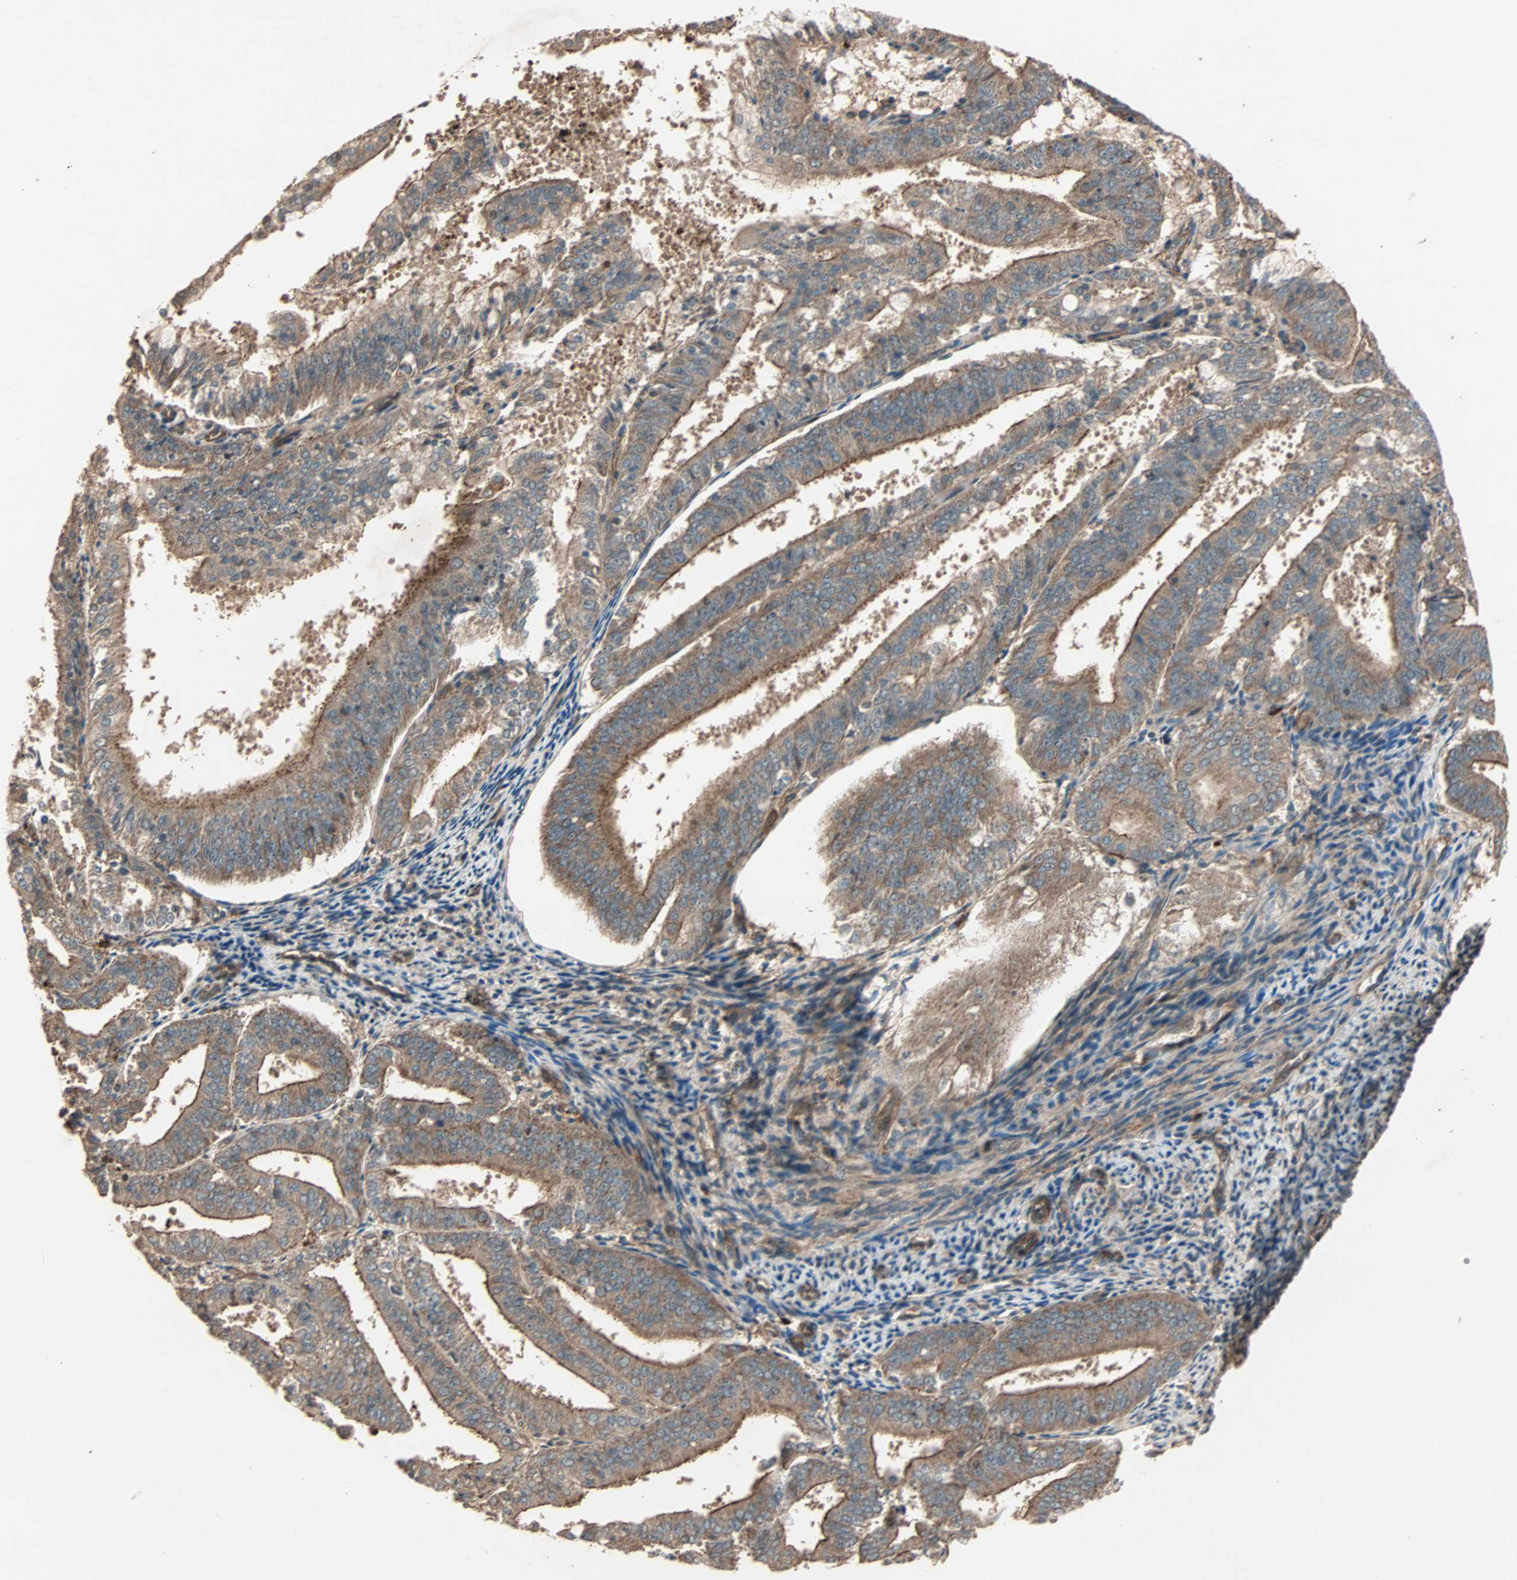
{"staining": {"intensity": "moderate", "quantity": ">75%", "location": "cytoplasmic/membranous"}, "tissue": "endometrial cancer", "cell_type": "Tumor cells", "image_type": "cancer", "snomed": [{"axis": "morphology", "description": "Adenocarcinoma, NOS"}, {"axis": "topography", "description": "Endometrium"}], "caption": "This image displays IHC staining of endometrial adenocarcinoma, with medium moderate cytoplasmic/membranous staining in about >75% of tumor cells.", "gene": "GCK", "patient": {"sex": "female", "age": 63}}